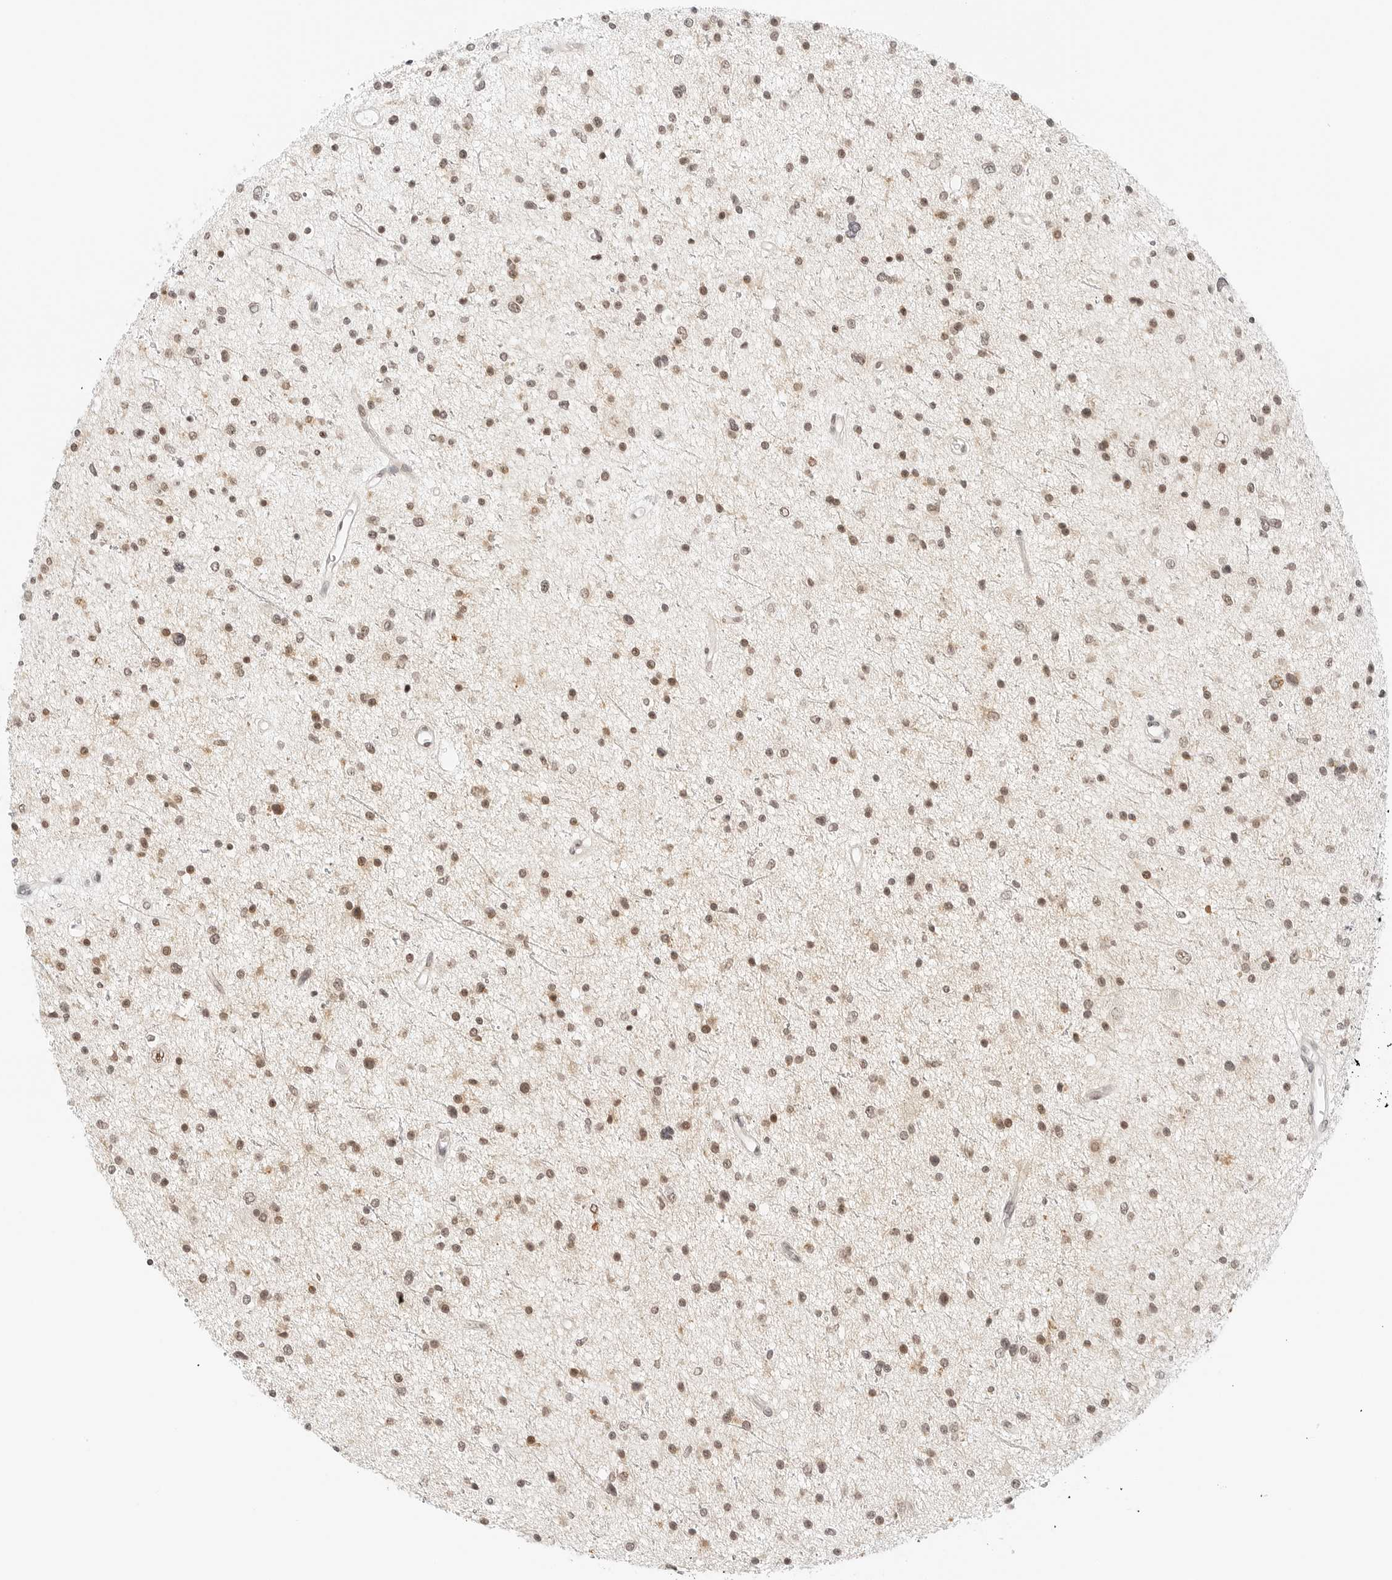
{"staining": {"intensity": "moderate", "quantity": "25%-75%", "location": "nuclear"}, "tissue": "glioma", "cell_type": "Tumor cells", "image_type": "cancer", "snomed": [{"axis": "morphology", "description": "Glioma, malignant, Low grade"}, {"axis": "topography", "description": "Brain"}], "caption": "Immunohistochemical staining of malignant glioma (low-grade) demonstrates medium levels of moderate nuclear expression in about 25%-75% of tumor cells. The staining was performed using DAB (3,3'-diaminobenzidine) to visualize the protein expression in brown, while the nuclei were stained in blue with hematoxylin (Magnification: 20x).", "gene": "NEO1", "patient": {"sex": "female", "age": 37}}